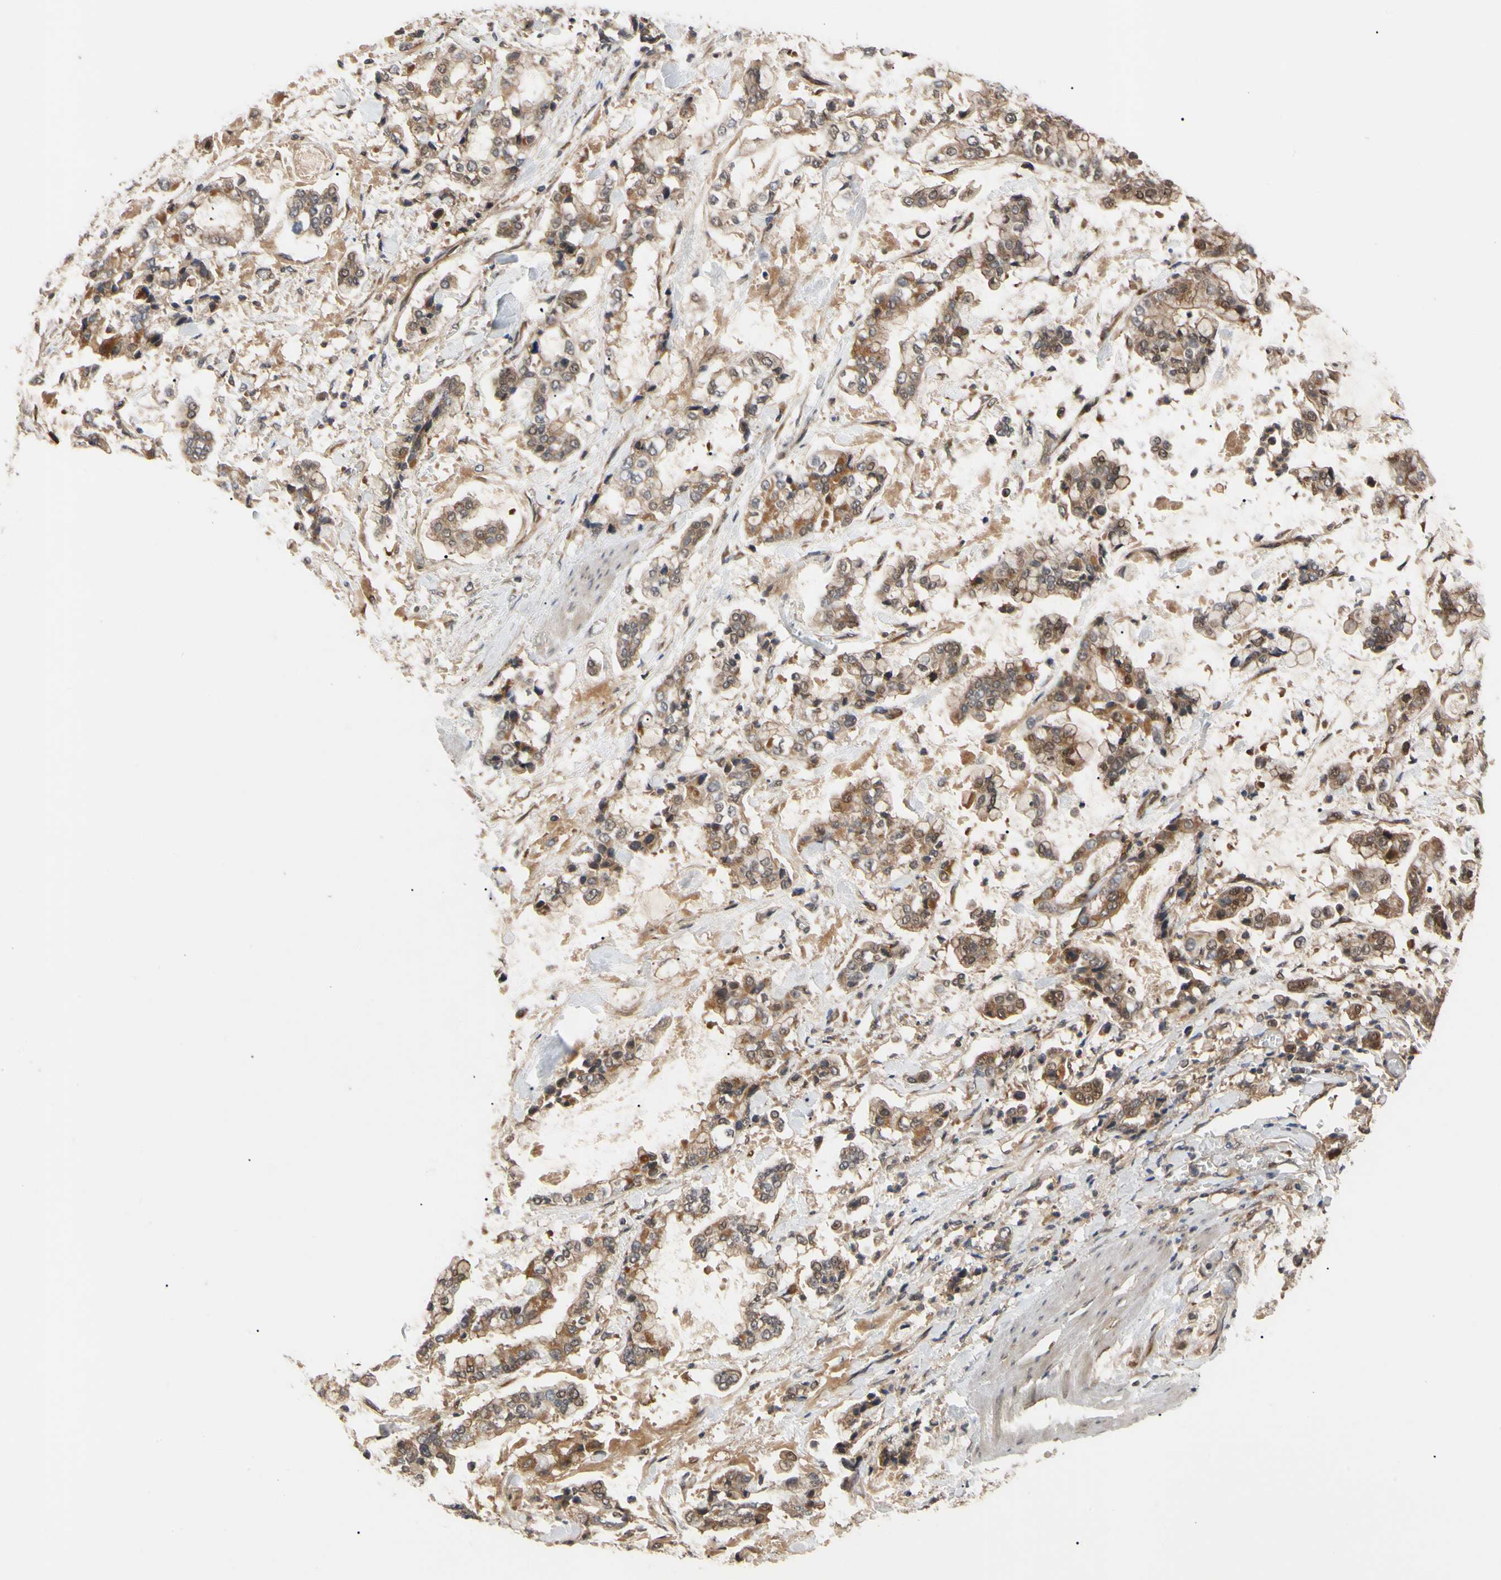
{"staining": {"intensity": "moderate", "quantity": ">75%", "location": "cytoplasmic/membranous"}, "tissue": "stomach cancer", "cell_type": "Tumor cells", "image_type": "cancer", "snomed": [{"axis": "morphology", "description": "Normal tissue, NOS"}, {"axis": "morphology", "description": "Adenocarcinoma, NOS"}, {"axis": "topography", "description": "Stomach, upper"}, {"axis": "topography", "description": "Stomach"}], "caption": "A medium amount of moderate cytoplasmic/membranous expression is appreciated in about >75% of tumor cells in stomach adenocarcinoma tissue. The staining was performed using DAB, with brown indicating positive protein expression. Nuclei are stained blue with hematoxylin.", "gene": "CYTIP", "patient": {"sex": "male", "age": 76}}